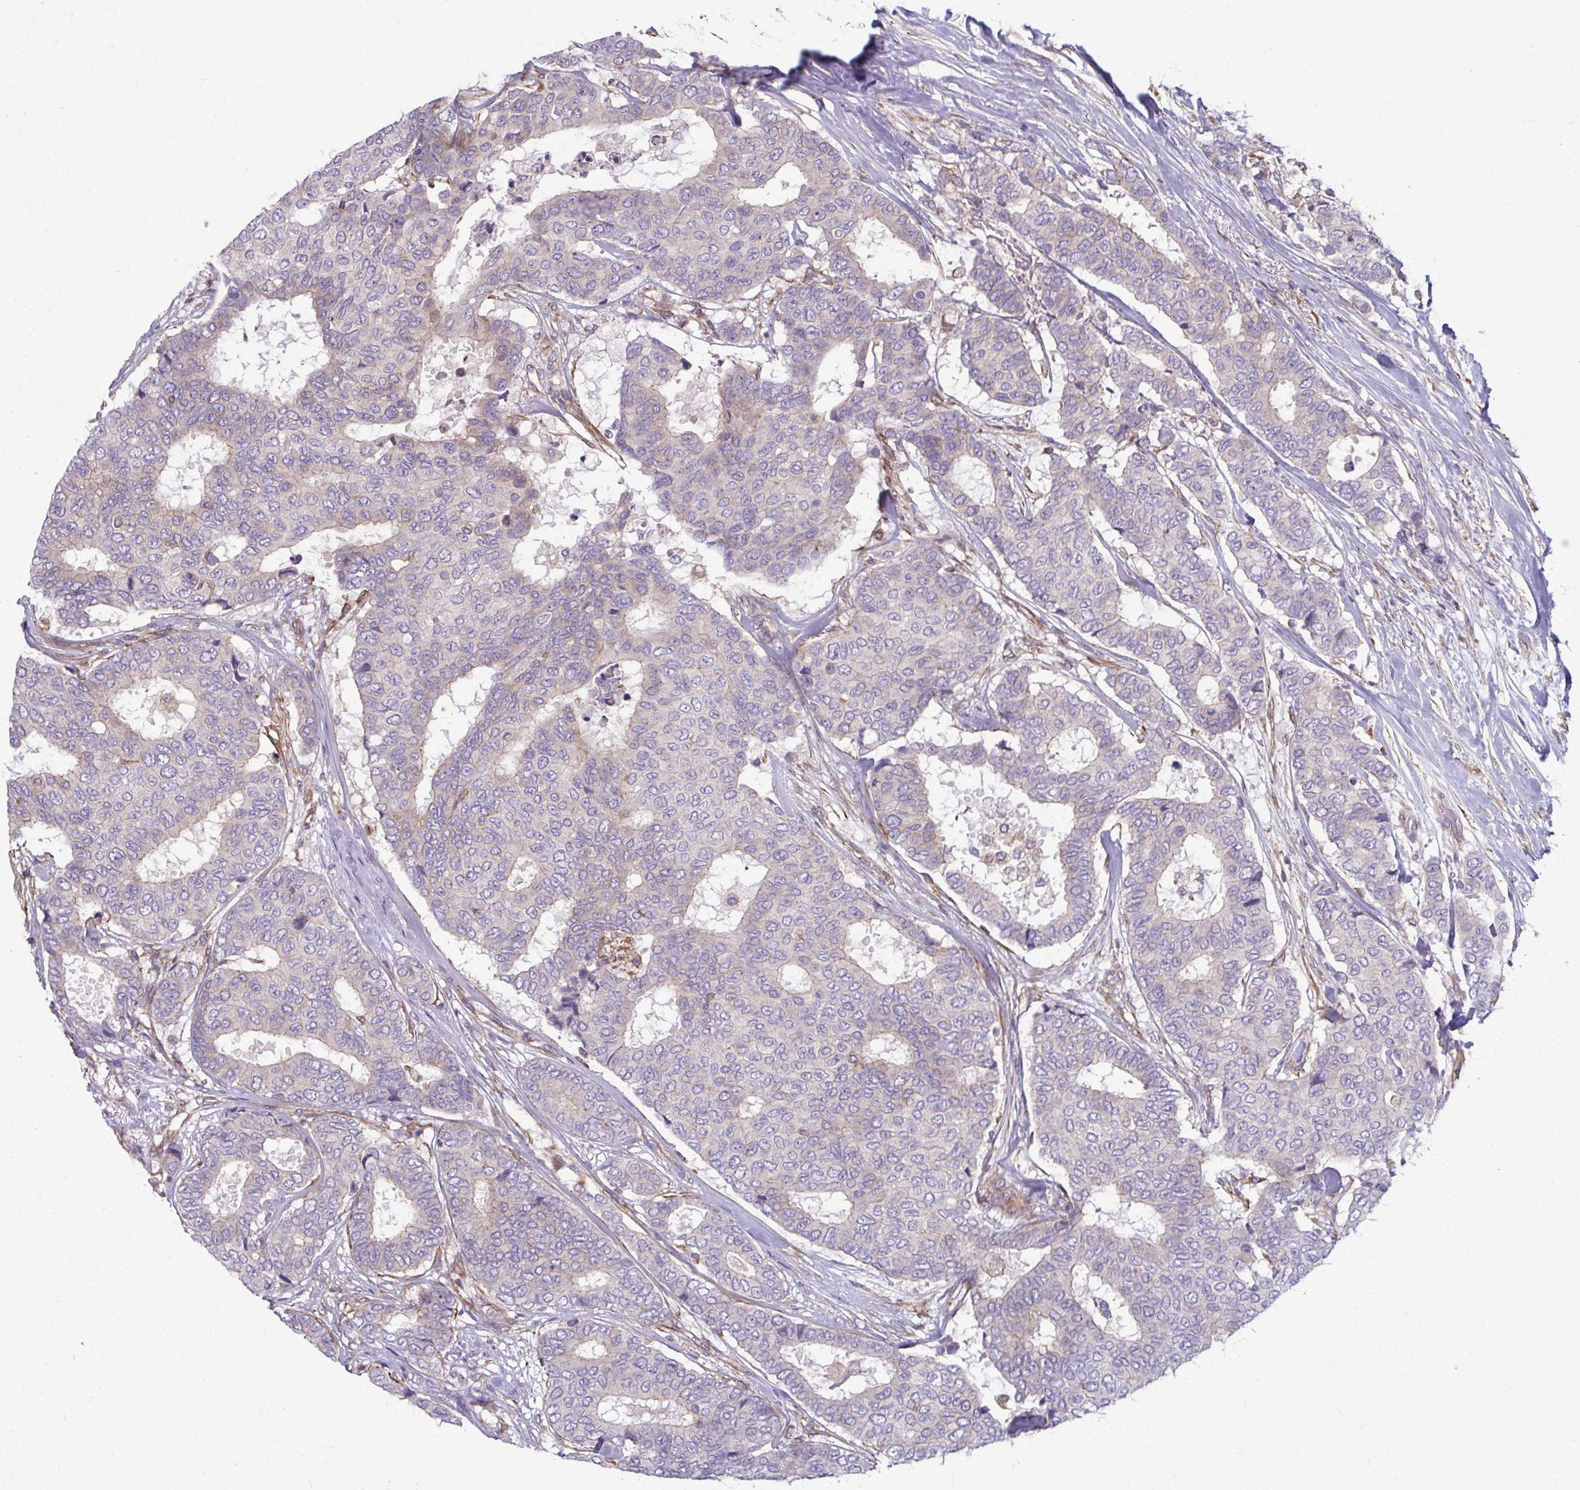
{"staining": {"intensity": "negative", "quantity": "none", "location": "none"}, "tissue": "breast cancer", "cell_type": "Tumor cells", "image_type": "cancer", "snomed": [{"axis": "morphology", "description": "Duct carcinoma"}, {"axis": "topography", "description": "Breast"}], "caption": "The micrograph reveals no staining of tumor cells in breast cancer.", "gene": "EID2B", "patient": {"sex": "female", "age": 75}}